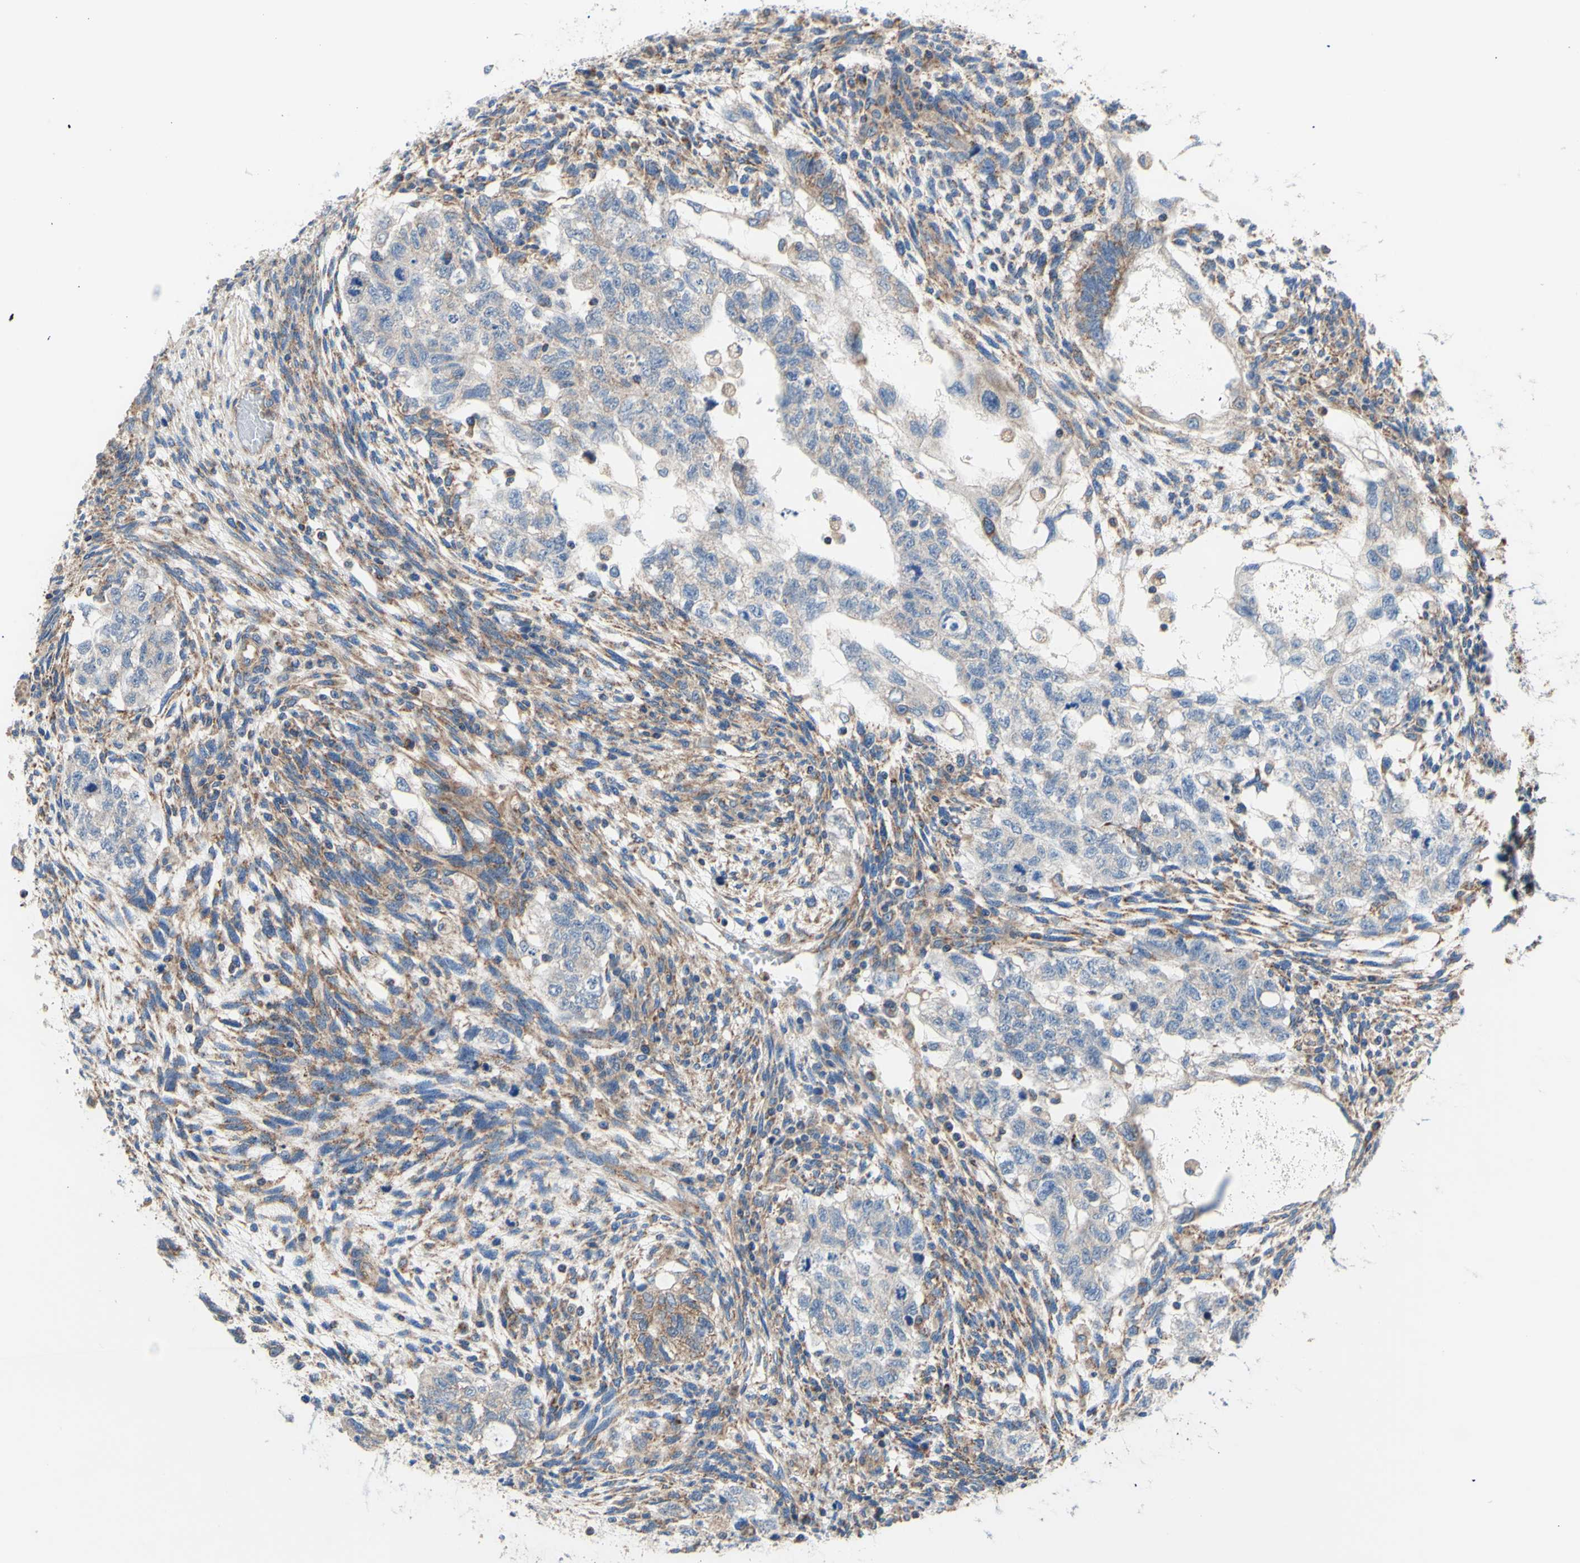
{"staining": {"intensity": "weak", "quantity": ">75%", "location": "cytoplasmic/membranous"}, "tissue": "testis cancer", "cell_type": "Tumor cells", "image_type": "cancer", "snomed": [{"axis": "morphology", "description": "Normal tissue, NOS"}, {"axis": "morphology", "description": "Carcinoma, Embryonal, NOS"}, {"axis": "topography", "description": "Testis"}], "caption": "Weak cytoplasmic/membranous expression for a protein is appreciated in approximately >75% of tumor cells of embryonal carcinoma (testis) using IHC.", "gene": "FMR1", "patient": {"sex": "male", "age": 36}}